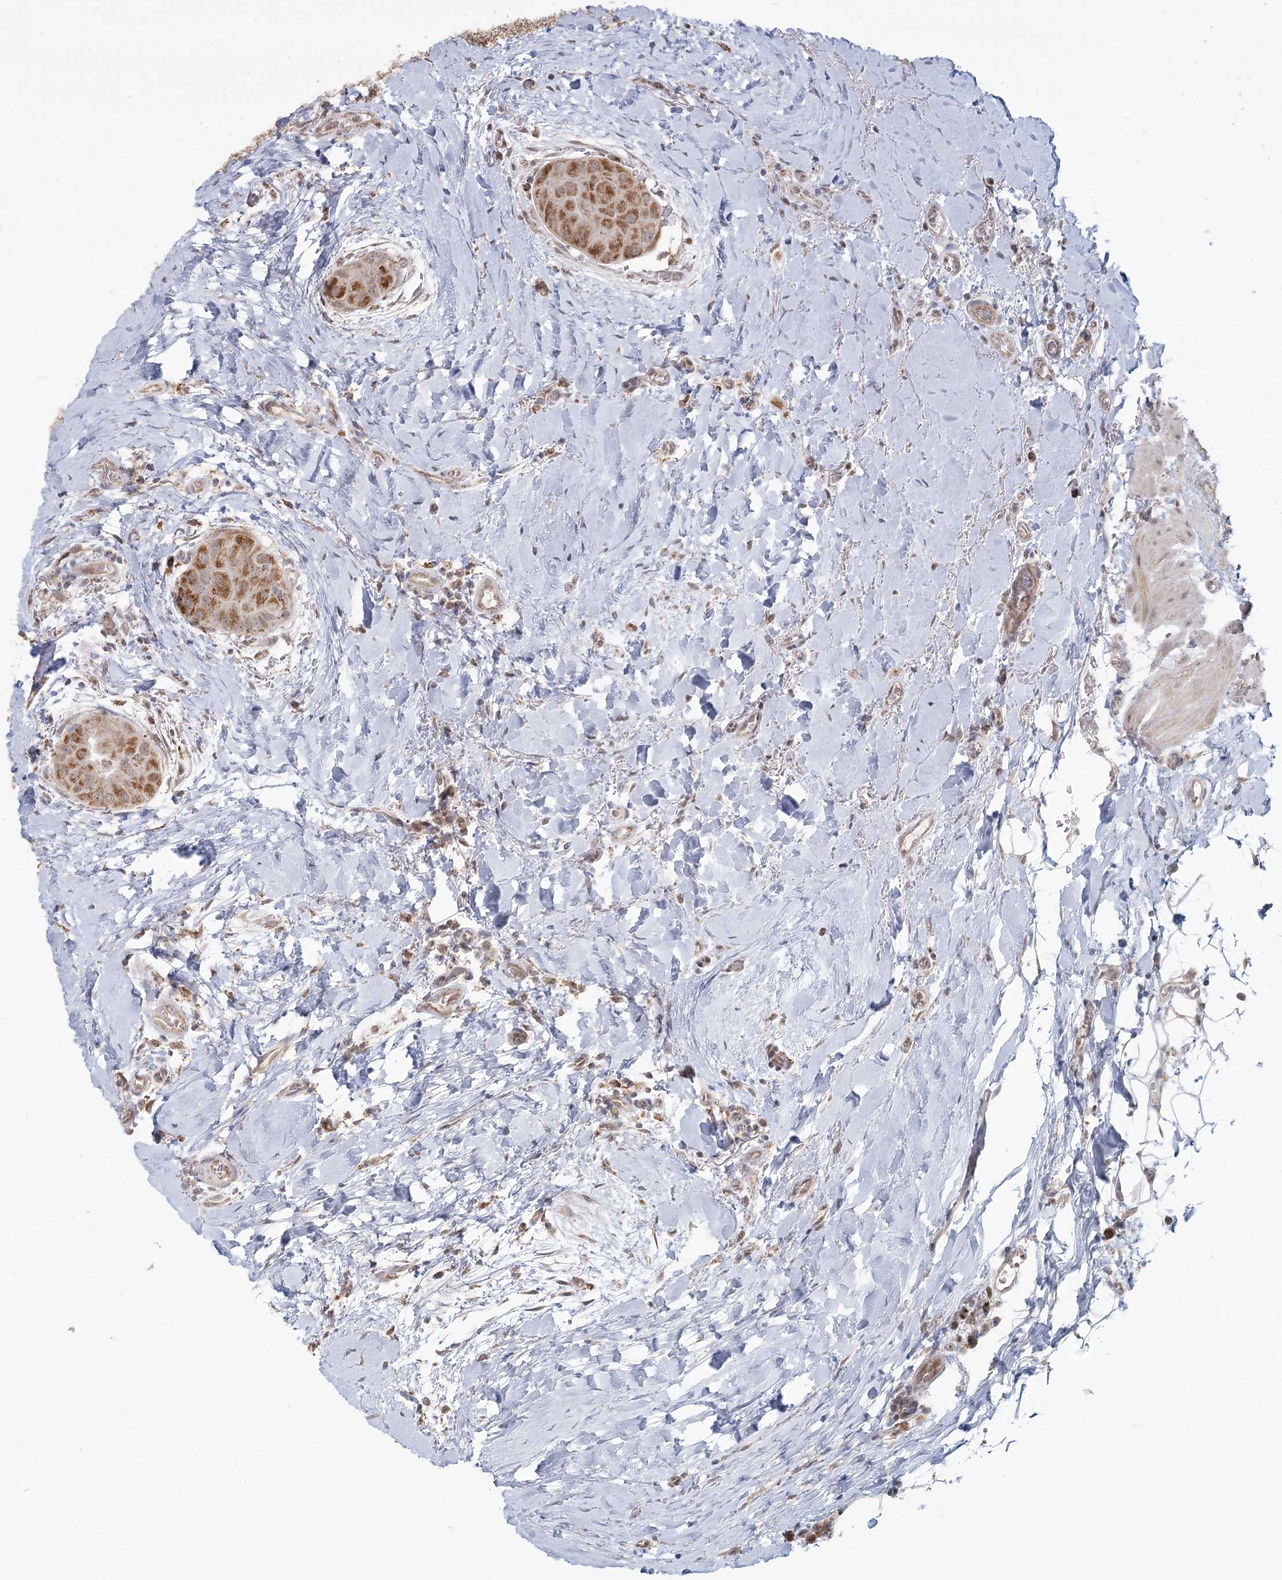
{"staining": {"intensity": "moderate", "quantity": ">75%", "location": "cytoplasmic/membranous"}, "tissue": "thyroid cancer", "cell_type": "Tumor cells", "image_type": "cancer", "snomed": [{"axis": "morphology", "description": "Papillary adenocarcinoma, NOS"}, {"axis": "topography", "description": "Thyroid gland"}], "caption": "There is medium levels of moderate cytoplasmic/membranous staining in tumor cells of thyroid cancer (papillary adenocarcinoma), as demonstrated by immunohistochemical staining (brown color).", "gene": "LACTB", "patient": {"sex": "male", "age": 33}}